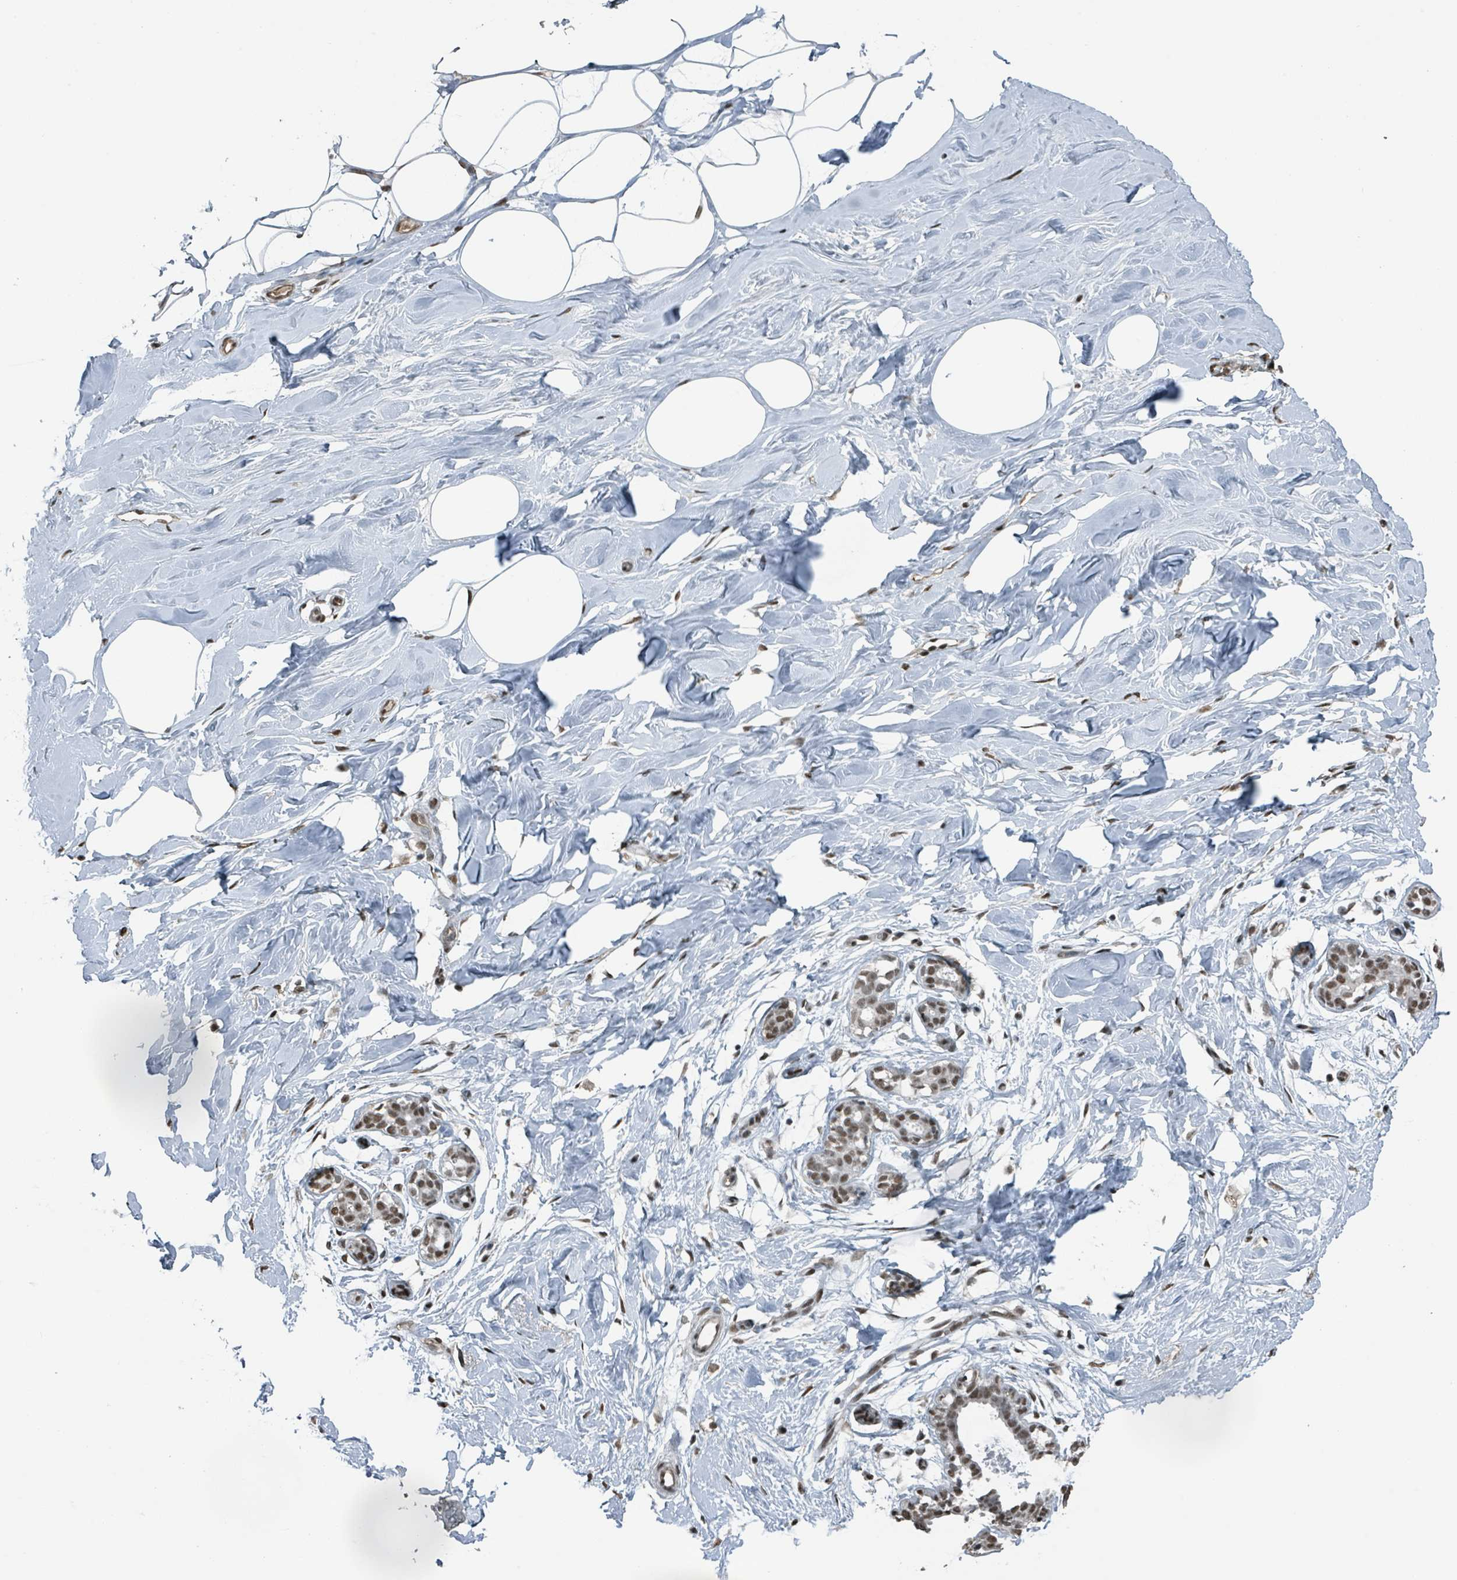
{"staining": {"intensity": "weak", "quantity": ">75%", "location": "nuclear"}, "tissue": "breast", "cell_type": "Adipocytes", "image_type": "normal", "snomed": [{"axis": "morphology", "description": "Normal tissue, NOS"}, {"axis": "topography", "description": "Breast"}], "caption": "A micrograph of human breast stained for a protein shows weak nuclear brown staining in adipocytes.", "gene": "PHIP", "patient": {"sex": "female", "age": 27}}